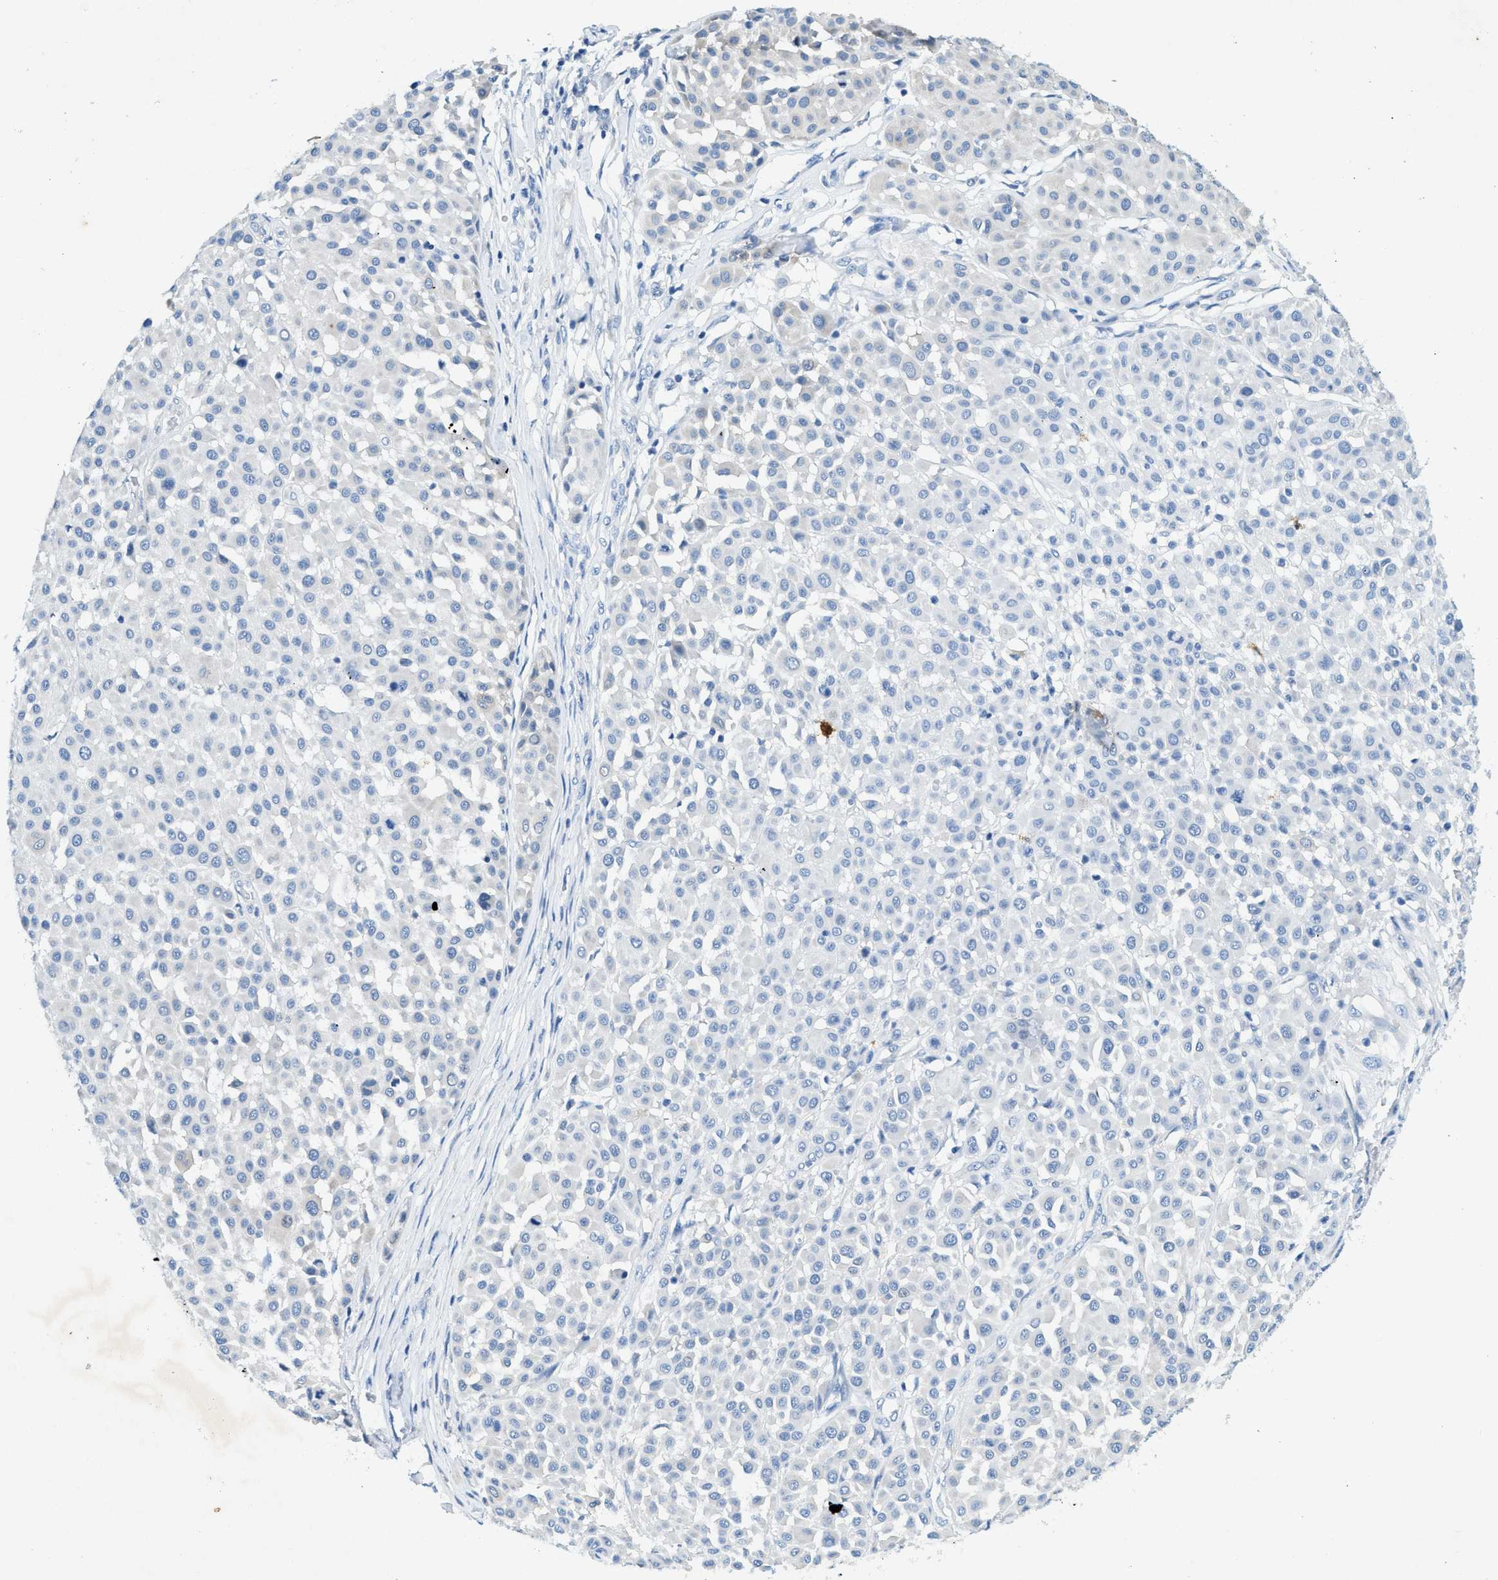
{"staining": {"intensity": "negative", "quantity": "none", "location": "none"}, "tissue": "melanoma", "cell_type": "Tumor cells", "image_type": "cancer", "snomed": [{"axis": "morphology", "description": "Malignant melanoma, Metastatic site"}, {"axis": "topography", "description": "Soft tissue"}], "caption": "Human malignant melanoma (metastatic site) stained for a protein using immunohistochemistry (IHC) displays no staining in tumor cells.", "gene": "ZDHHC13", "patient": {"sex": "male", "age": 41}}